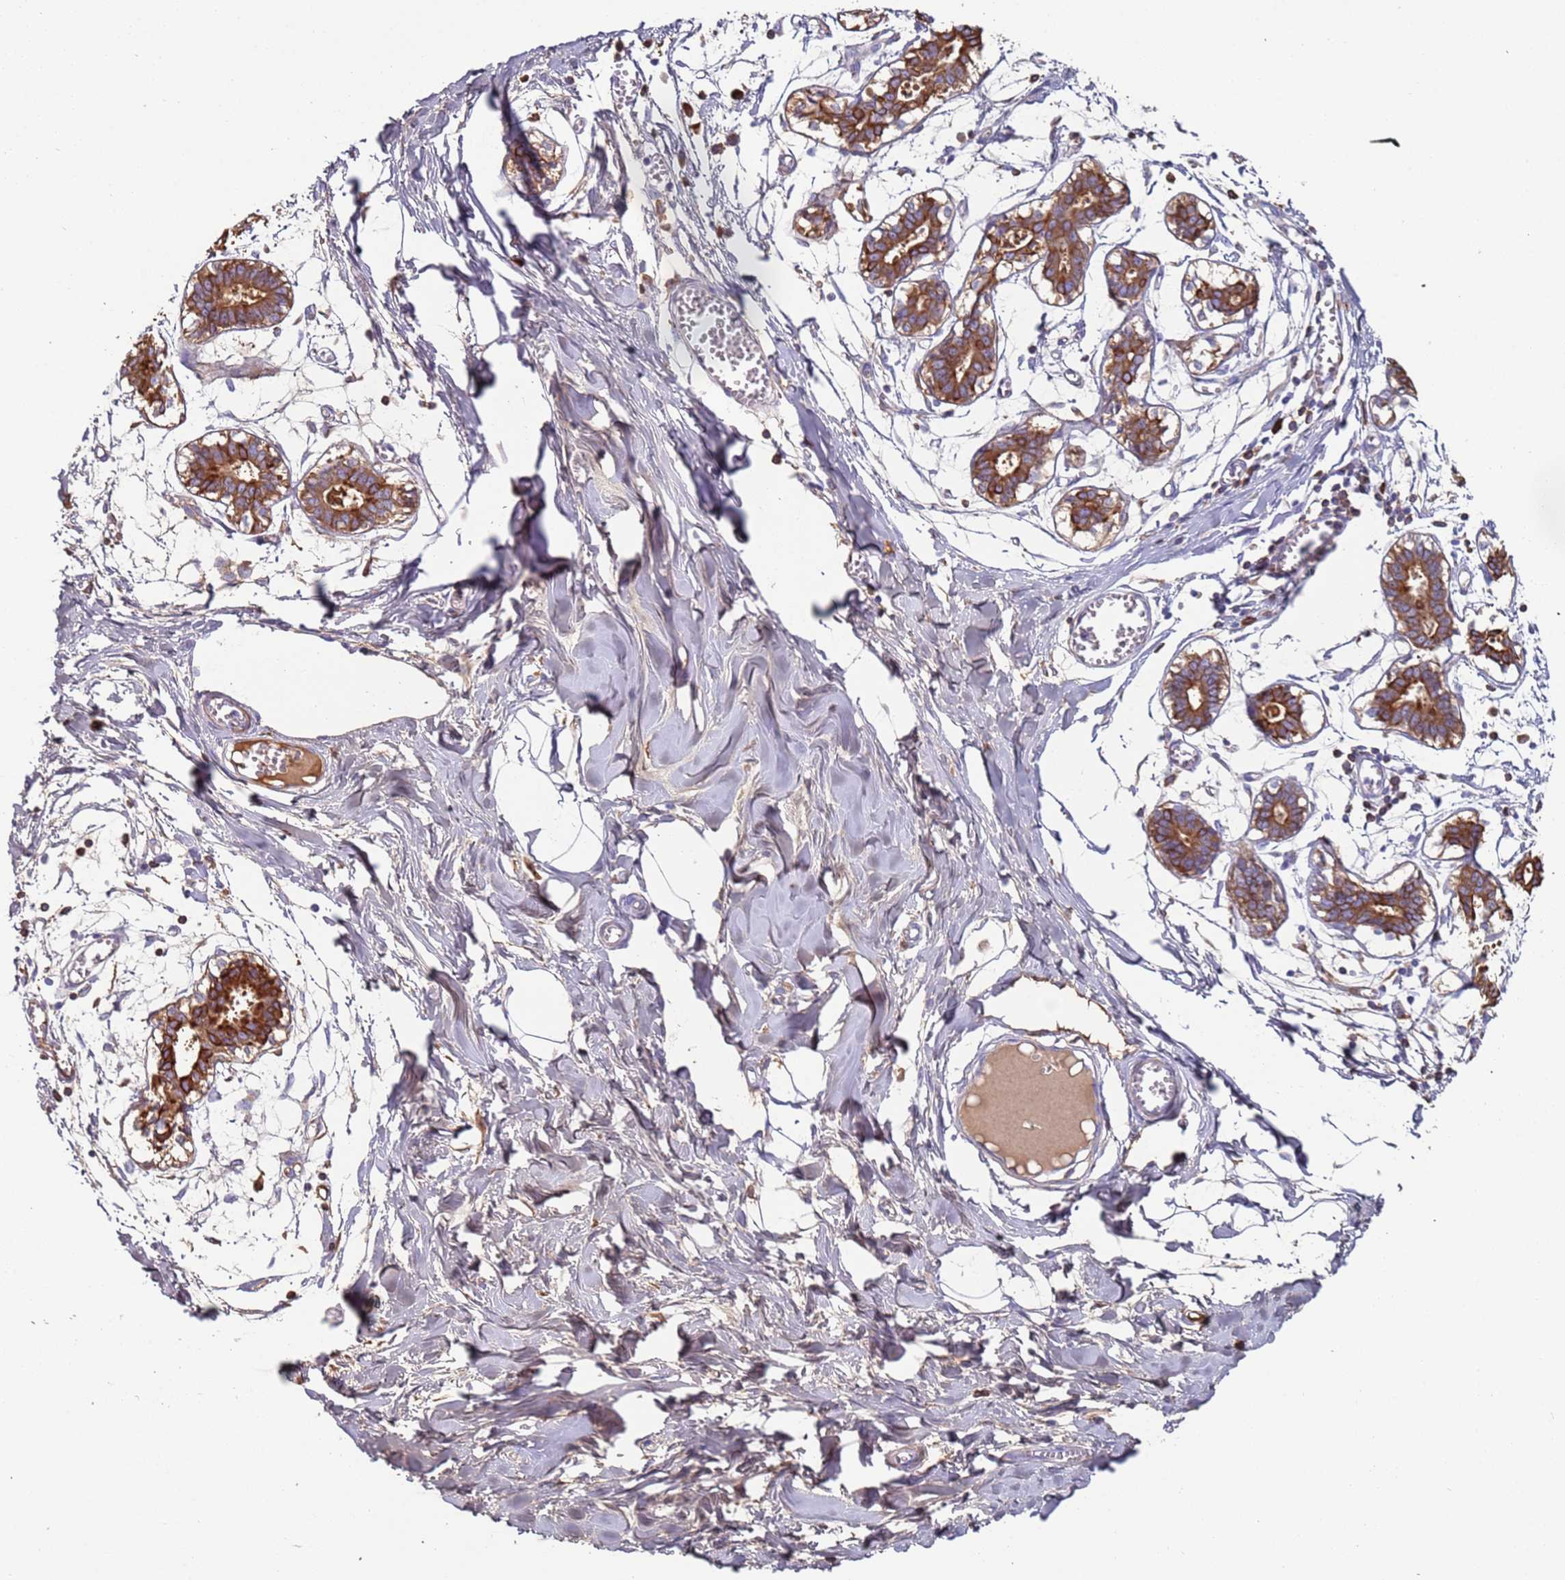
{"staining": {"intensity": "moderate", "quantity": "<25%", "location": "cytoplasmic/membranous"}, "tissue": "breast", "cell_type": "Adipocytes", "image_type": "normal", "snomed": [{"axis": "morphology", "description": "Normal tissue, NOS"}, {"axis": "topography", "description": "Breast"}], "caption": "This histopathology image reveals benign breast stained with IHC to label a protein in brown. The cytoplasmic/membranous of adipocytes show moderate positivity for the protein. Nuclei are counter-stained blue.", "gene": "CYSLTR2", "patient": {"sex": "female", "age": 27}}